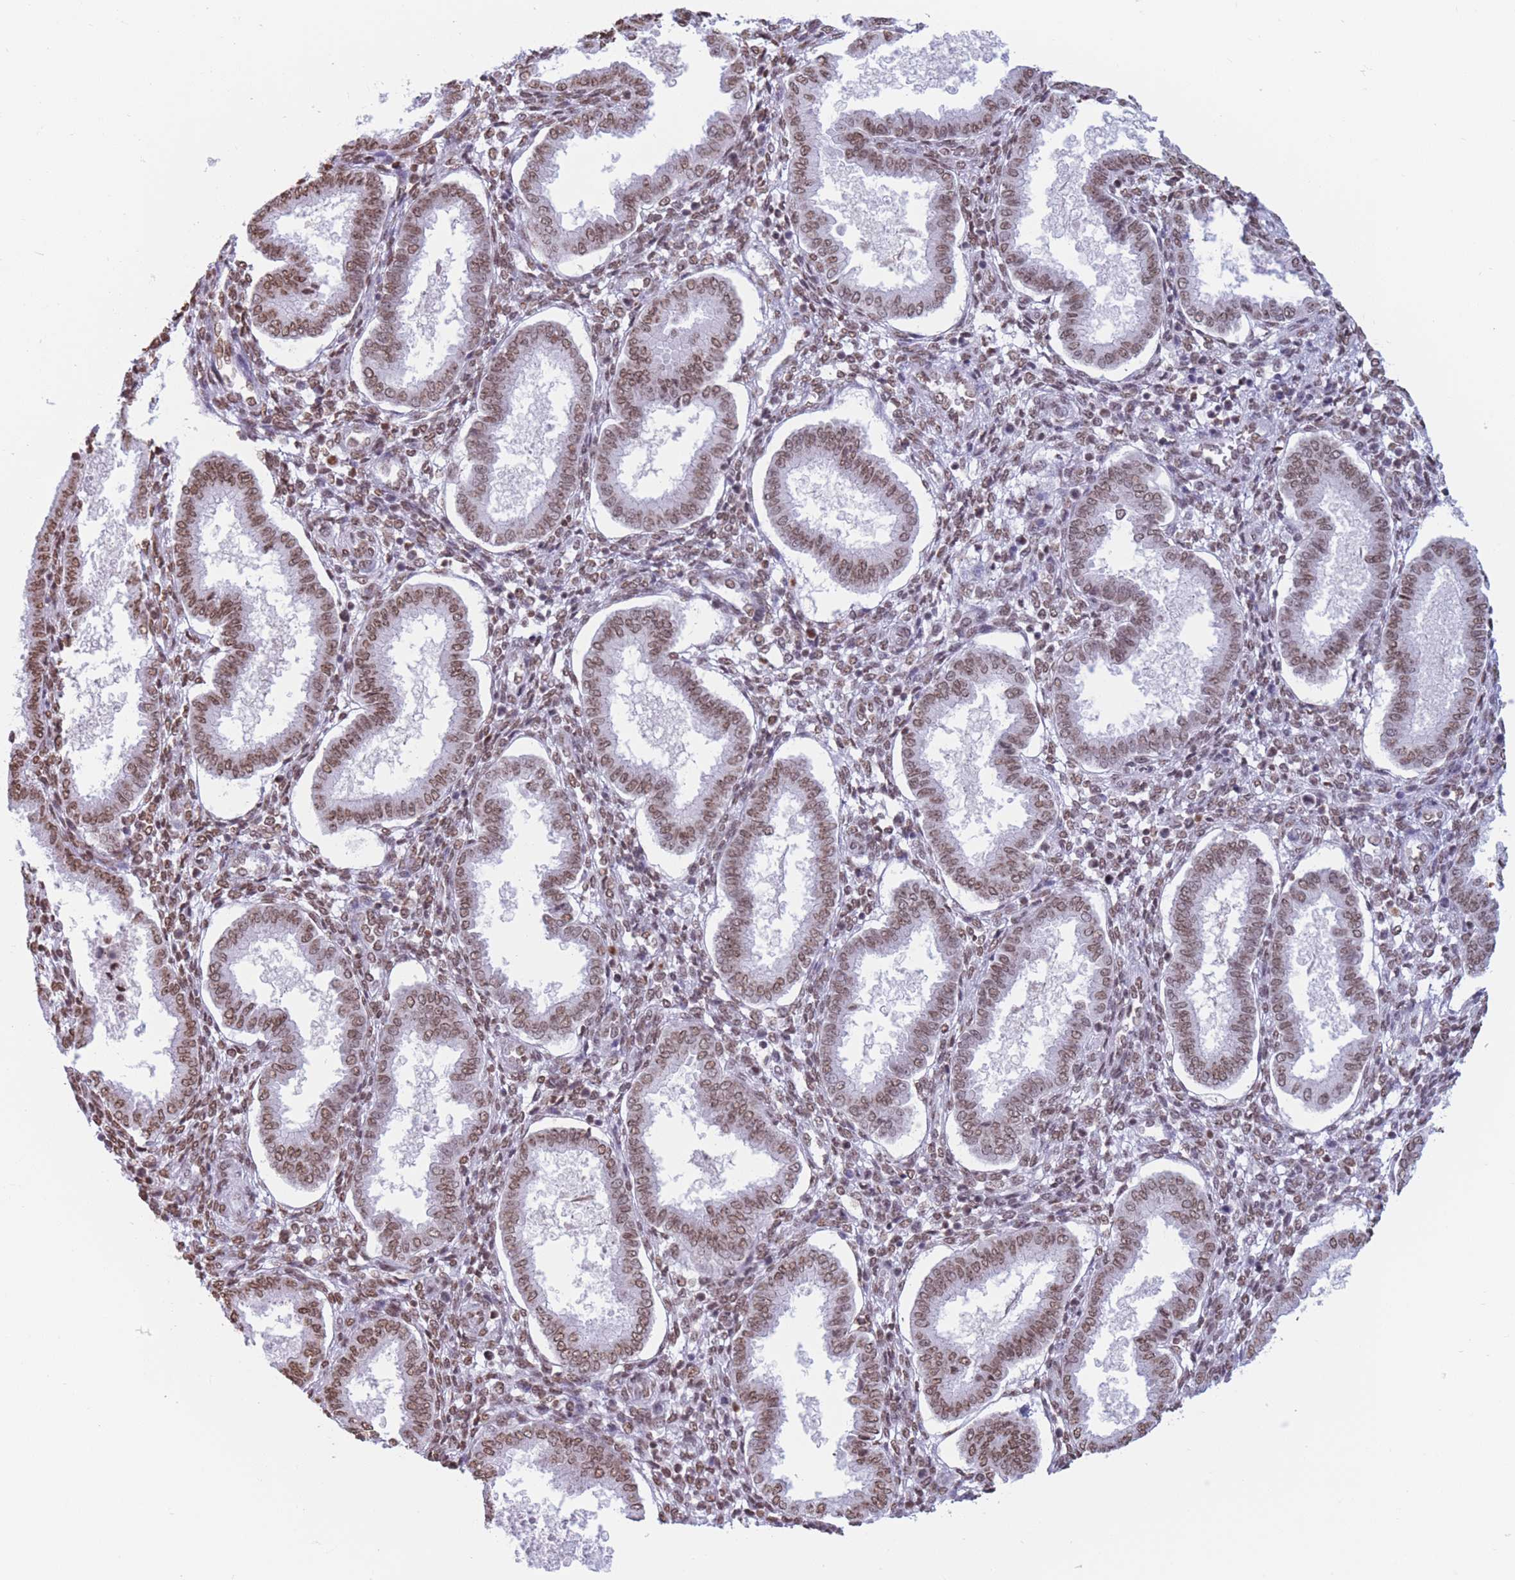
{"staining": {"intensity": "moderate", "quantity": ">75%", "location": "nuclear"}, "tissue": "endometrium", "cell_type": "Cells in endometrial stroma", "image_type": "normal", "snomed": [{"axis": "morphology", "description": "Normal tissue, NOS"}, {"axis": "topography", "description": "Endometrium"}], "caption": "Protein staining of benign endometrium displays moderate nuclear expression in approximately >75% of cells in endometrial stroma. (IHC, brightfield microscopy, high magnification).", "gene": "RYK", "patient": {"sex": "female", "age": 24}}